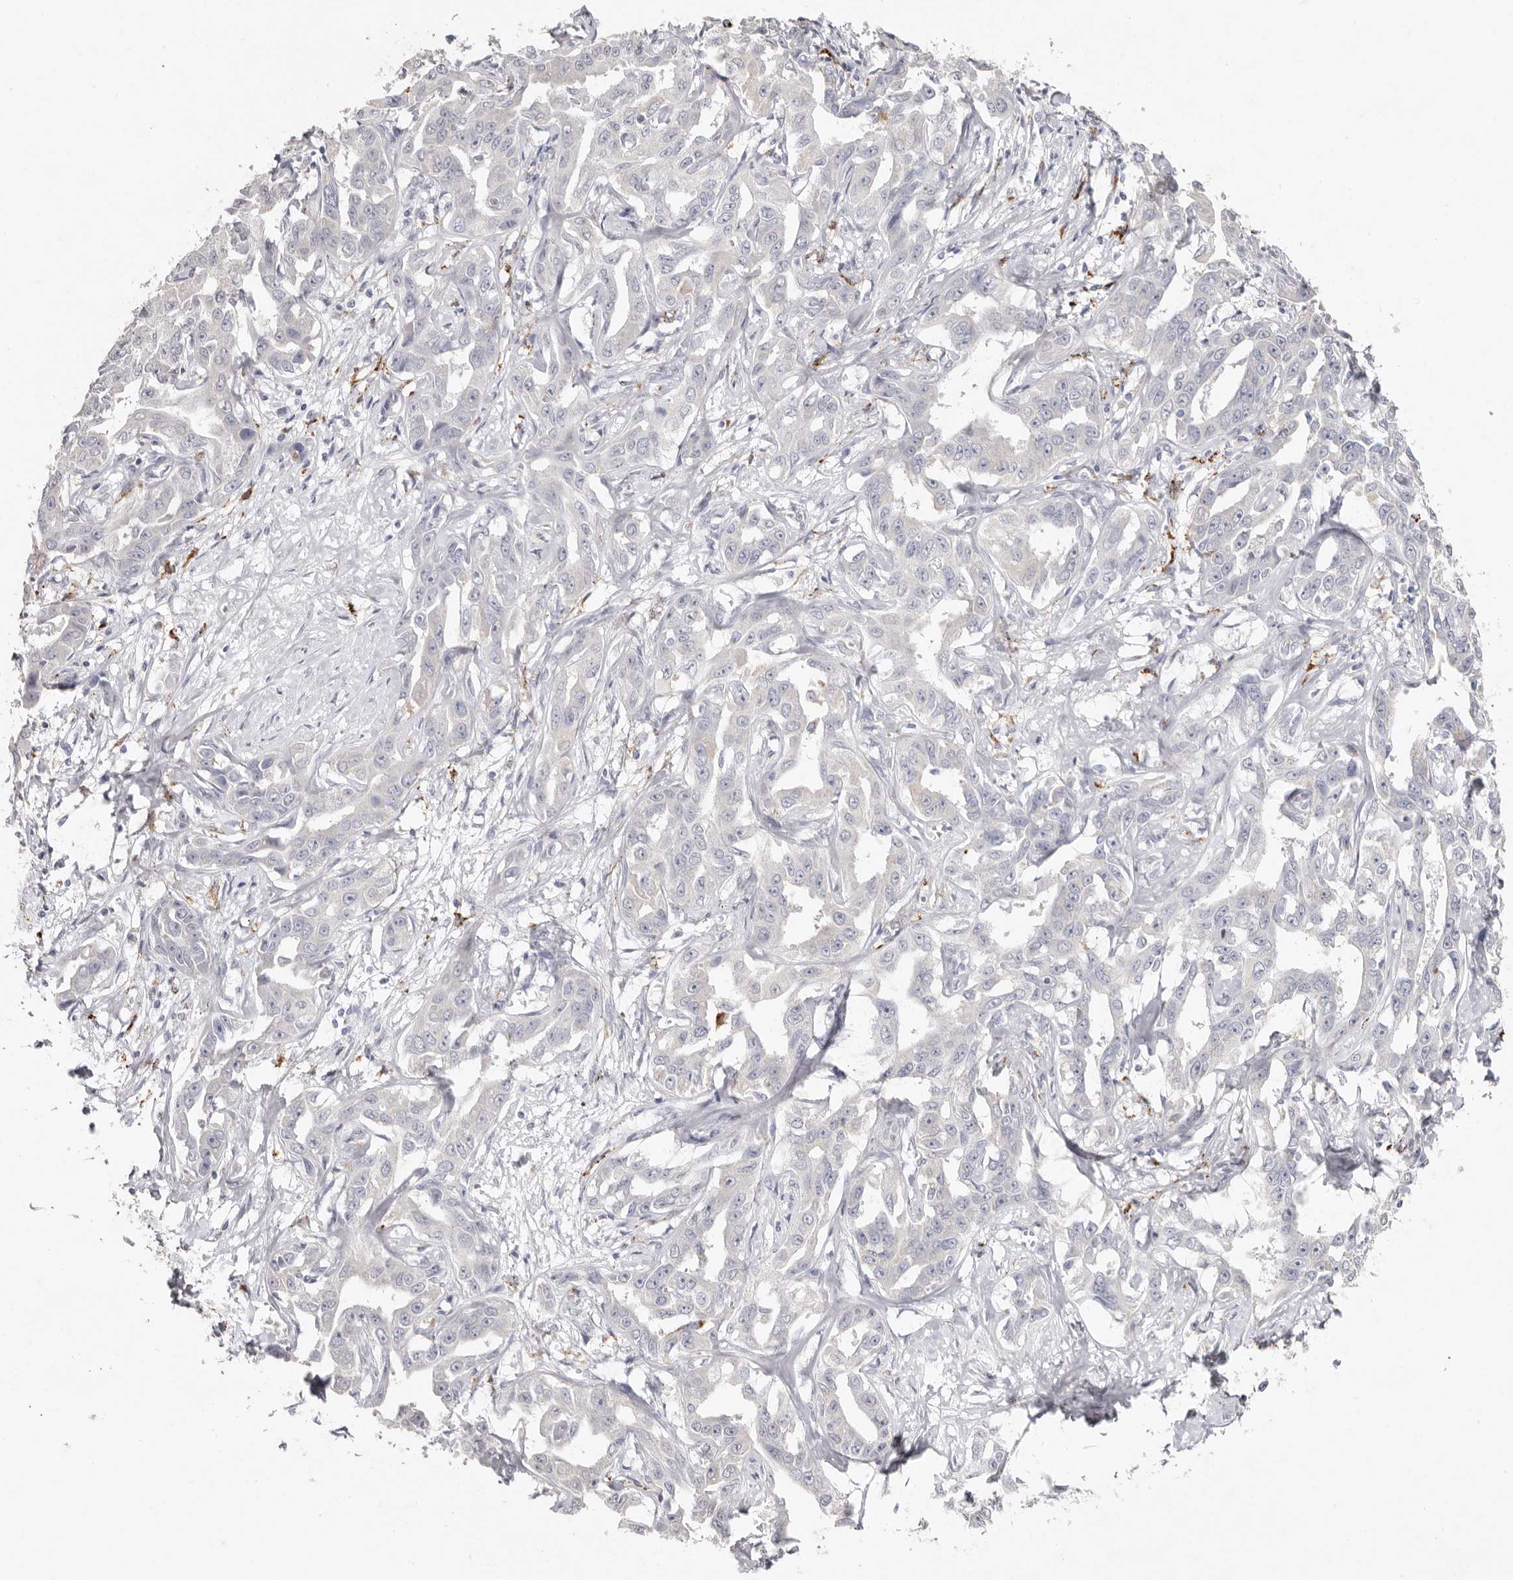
{"staining": {"intensity": "negative", "quantity": "none", "location": "none"}, "tissue": "liver cancer", "cell_type": "Tumor cells", "image_type": "cancer", "snomed": [{"axis": "morphology", "description": "Cholangiocarcinoma"}, {"axis": "topography", "description": "Liver"}], "caption": "The photomicrograph shows no staining of tumor cells in liver cancer (cholangiocarcinoma).", "gene": "FAM185A", "patient": {"sex": "male", "age": 59}}